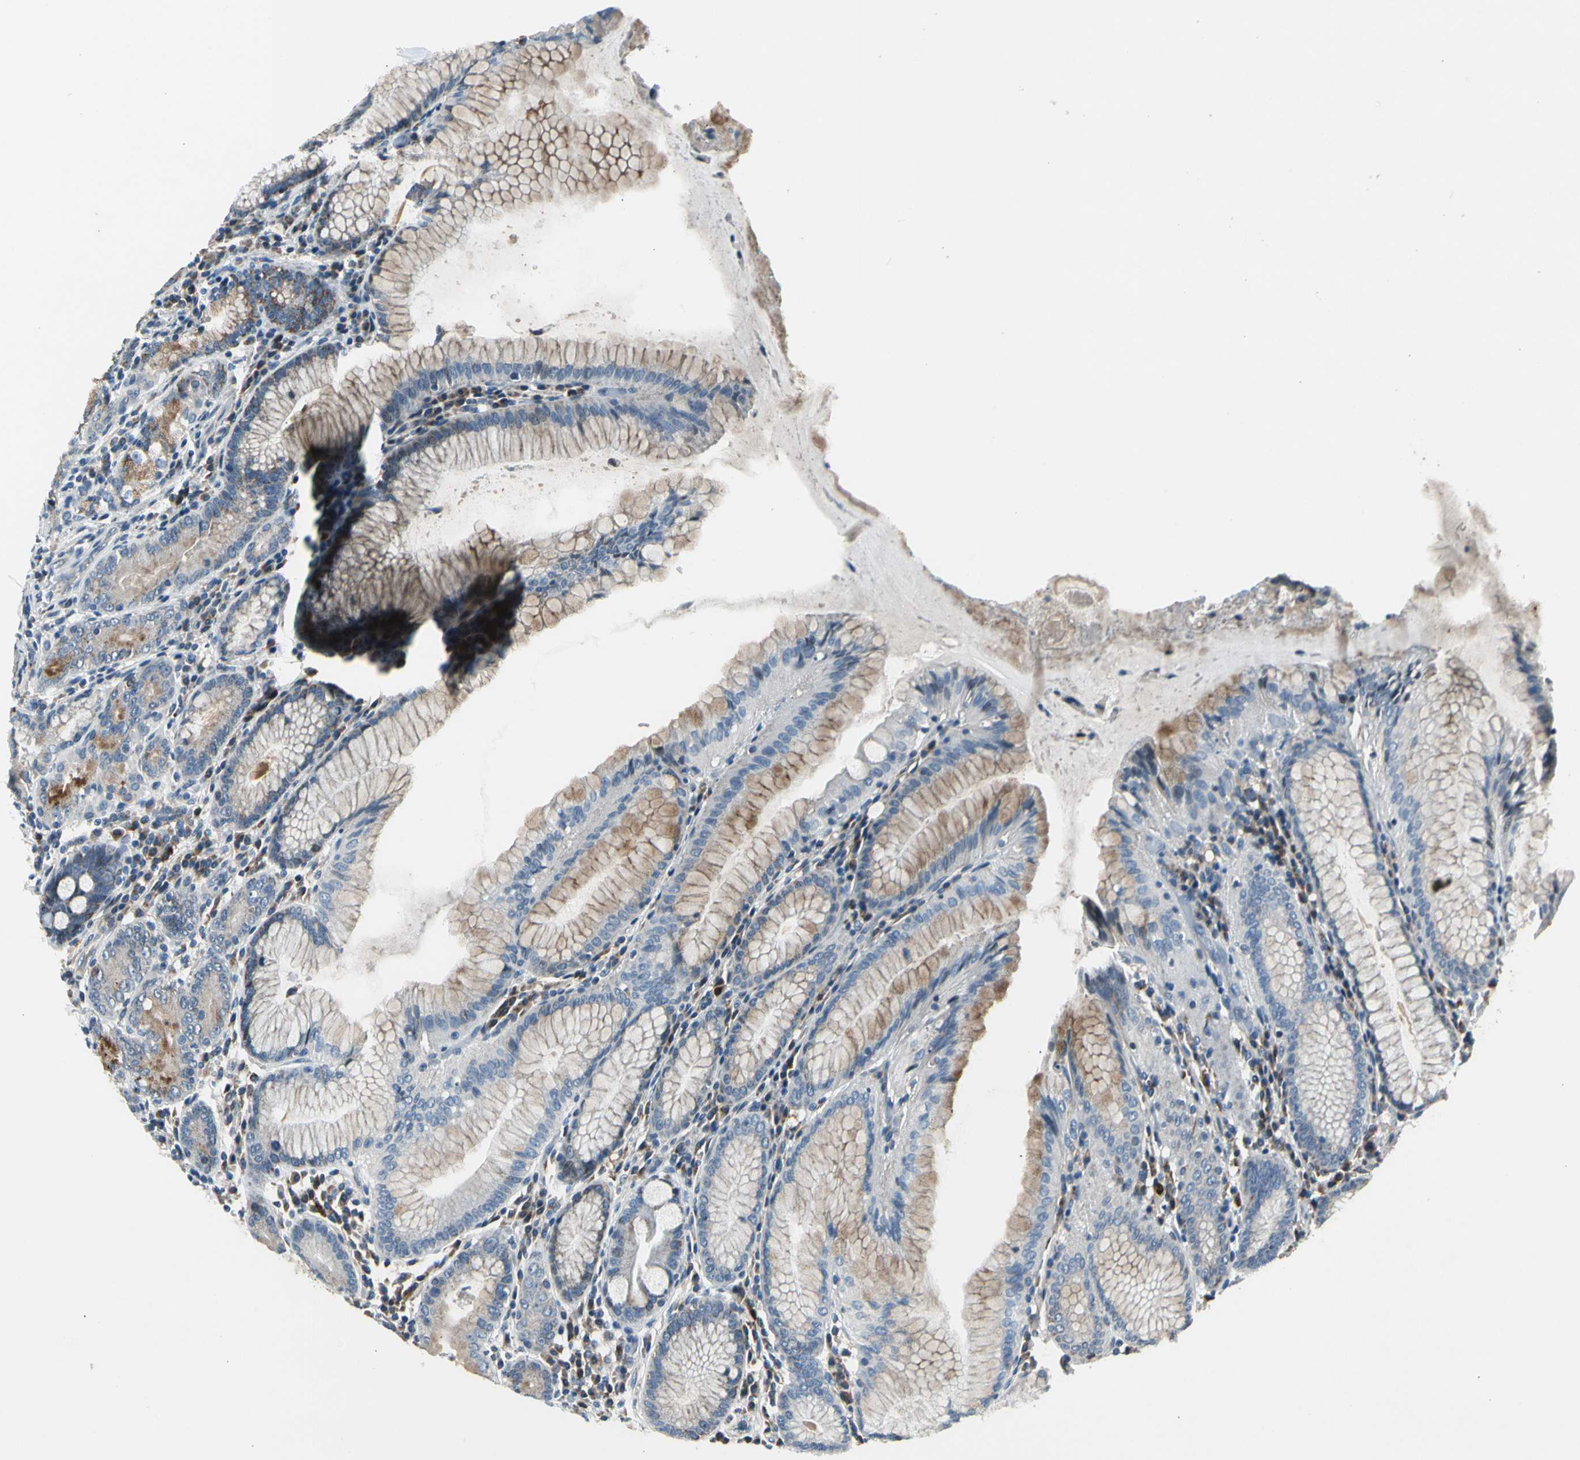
{"staining": {"intensity": "weak", "quantity": ">75%", "location": "cytoplasmic/membranous"}, "tissue": "stomach", "cell_type": "Glandular cells", "image_type": "normal", "snomed": [{"axis": "morphology", "description": "Normal tissue, NOS"}, {"axis": "topography", "description": "Stomach, lower"}], "caption": "High-power microscopy captured an IHC image of unremarkable stomach, revealing weak cytoplasmic/membranous staining in approximately >75% of glandular cells.", "gene": "NPHP3", "patient": {"sex": "female", "age": 76}}